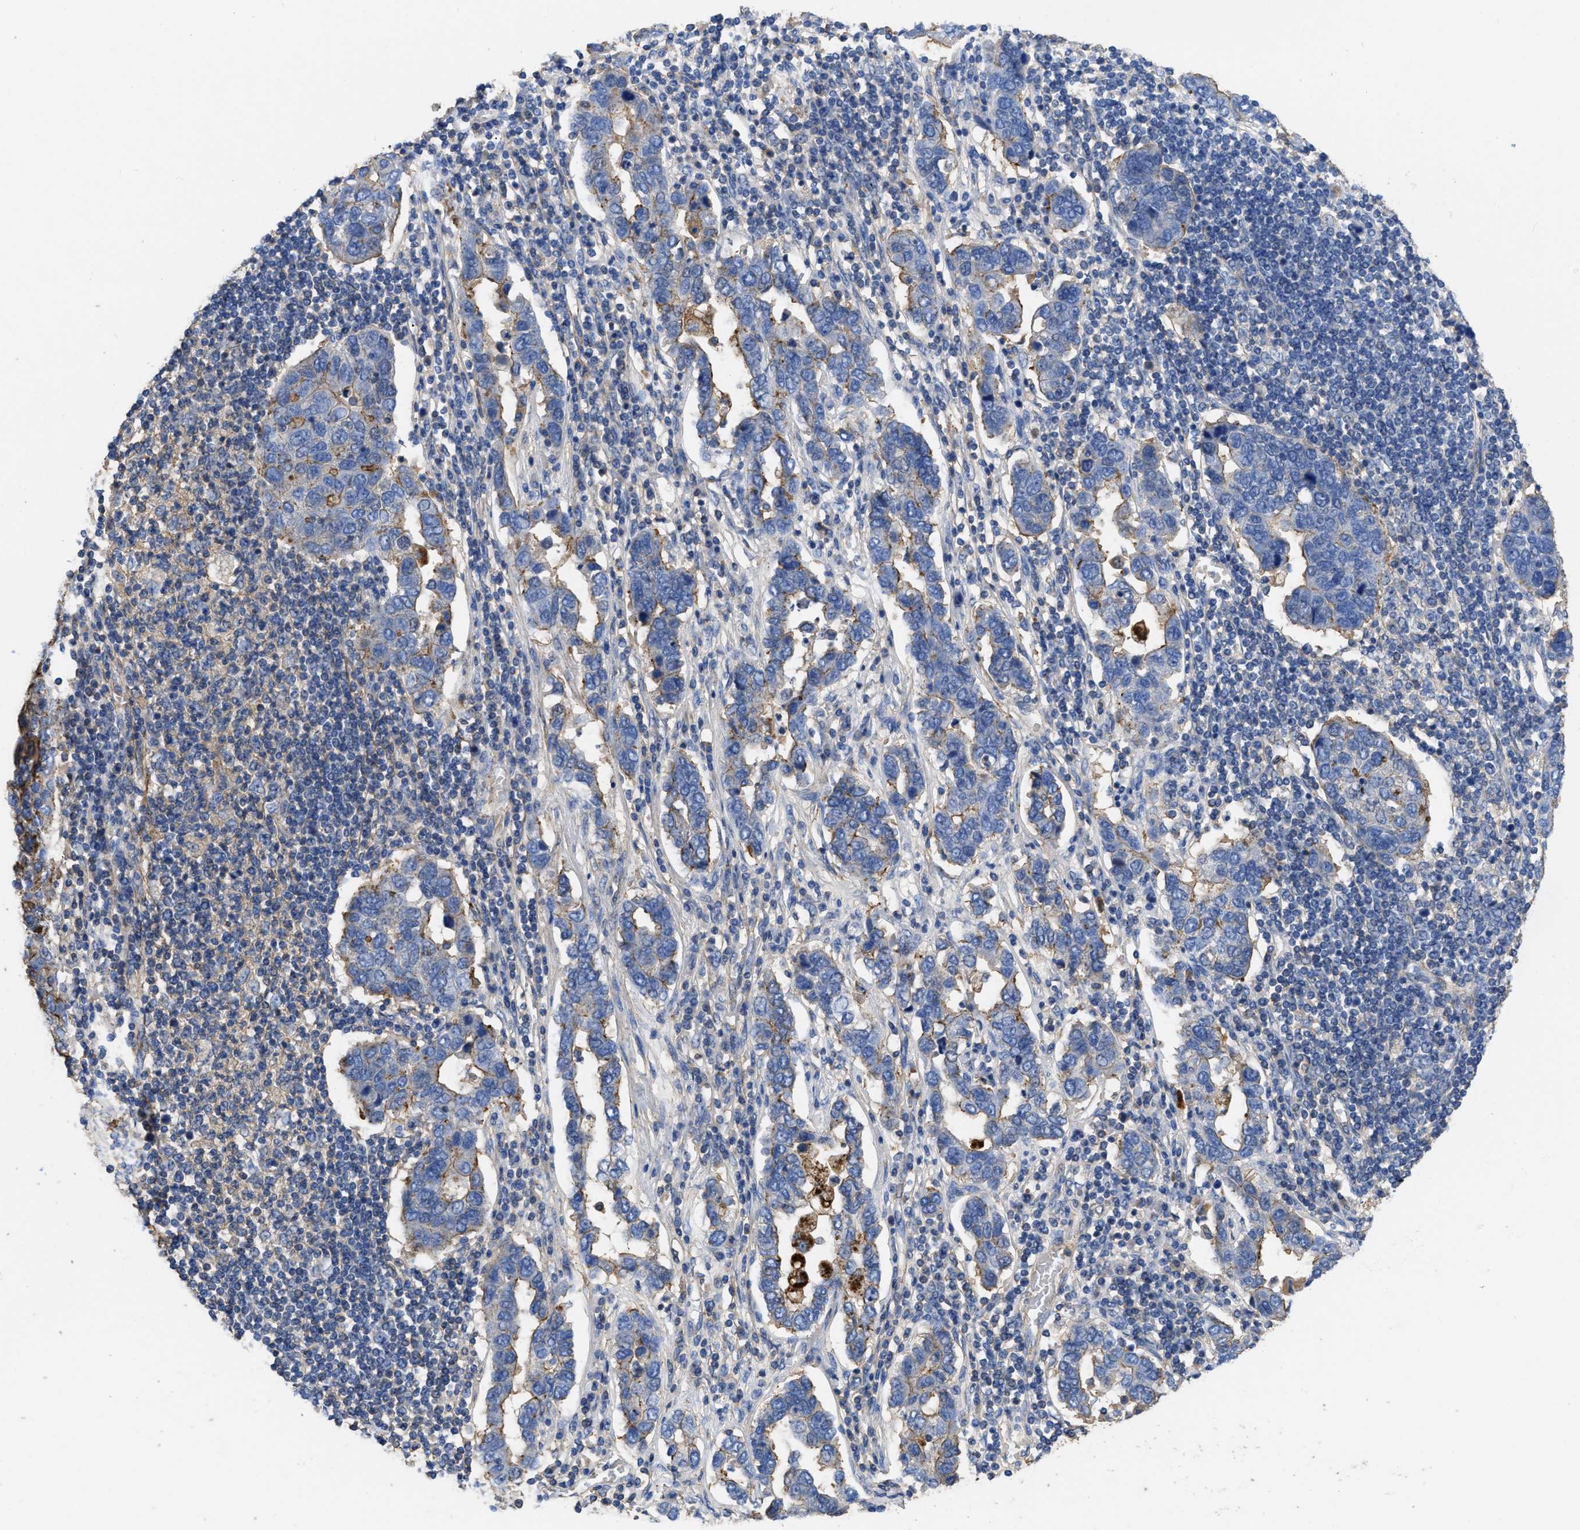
{"staining": {"intensity": "negative", "quantity": "none", "location": "none"}, "tissue": "pancreatic cancer", "cell_type": "Tumor cells", "image_type": "cancer", "snomed": [{"axis": "morphology", "description": "Adenocarcinoma, NOS"}, {"axis": "topography", "description": "Pancreas"}], "caption": "DAB (3,3'-diaminobenzidine) immunohistochemical staining of pancreatic cancer (adenocarcinoma) shows no significant positivity in tumor cells. (DAB immunohistochemistry, high magnification).", "gene": "USP4", "patient": {"sex": "female", "age": 61}}